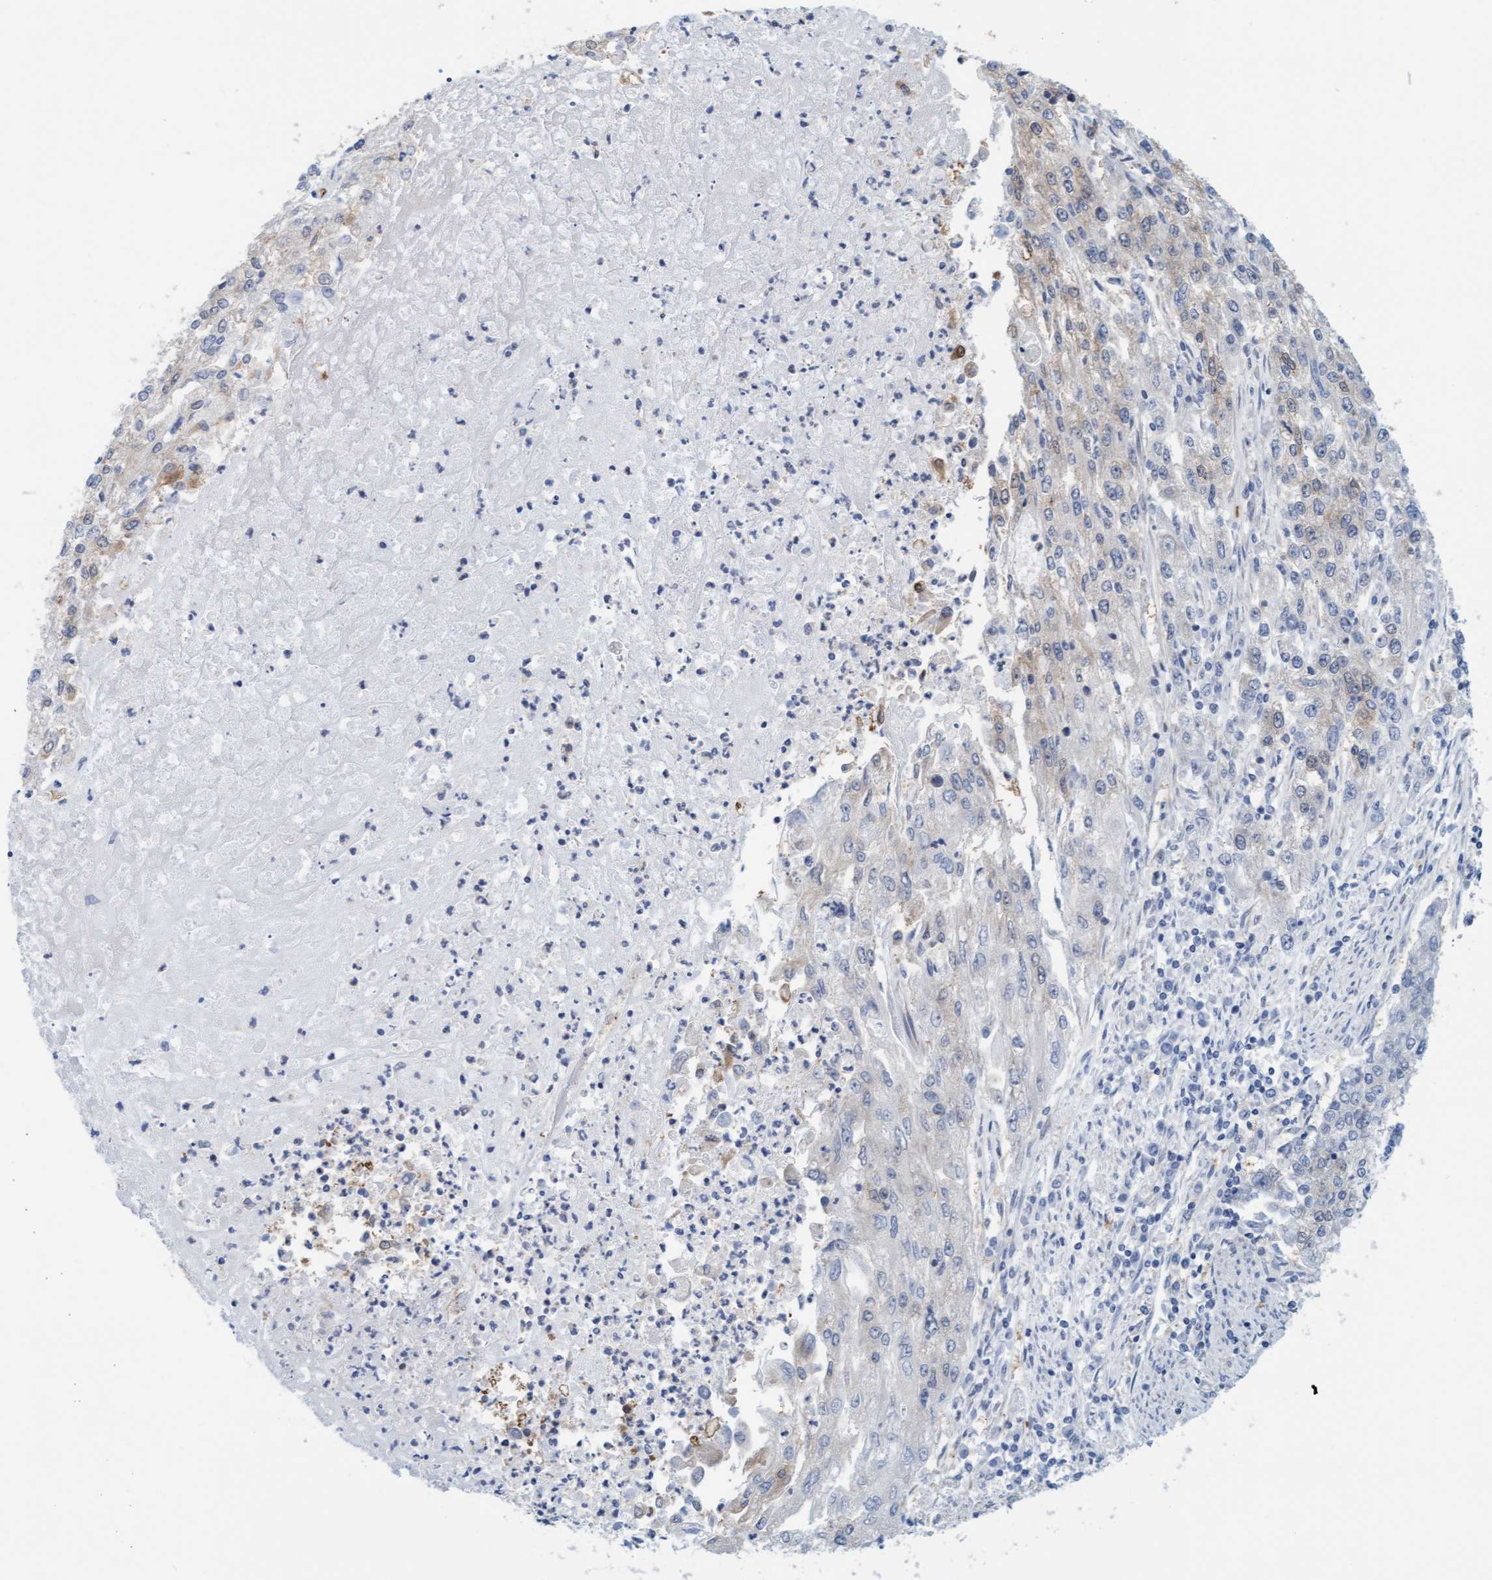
{"staining": {"intensity": "weak", "quantity": "<25%", "location": "cytoplasmic/membranous"}, "tissue": "endometrial cancer", "cell_type": "Tumor cells", "image_type": "cancer", "snomed": [{"axis": "morphology", "description": "Adenocarcinoma, NOS"}, {"axis": "topography", "description": "Endometrium"}], "caption": "IHC histopathology image of adenocarcinoma (endometrial) stained for a protein (brown), which reveals no positivity in tumor cells.", "gene": "EIF4EBP1", "patient": {"sex": "female", "age": 49}}